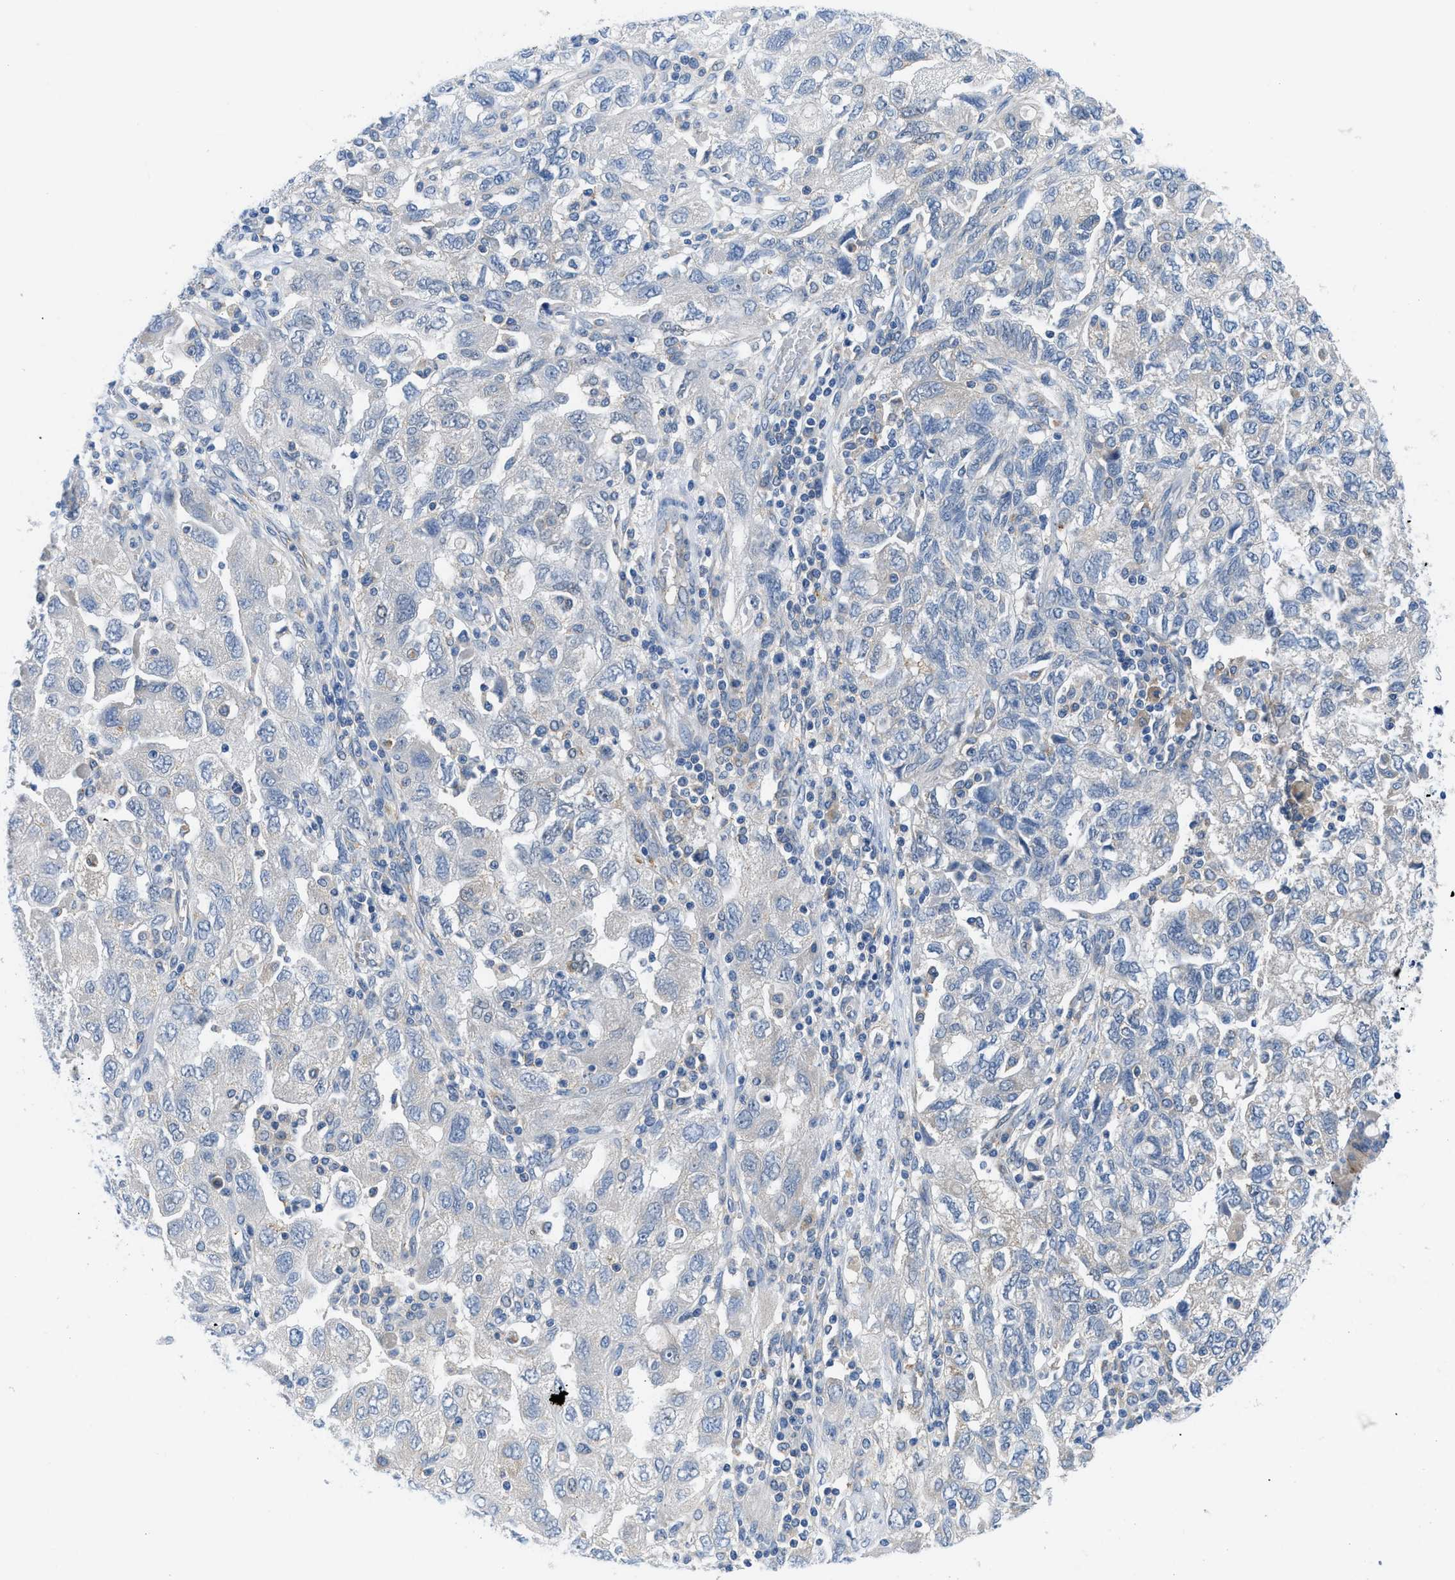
{"staining": {"intensity": "negative", "quantity": "none", "location": "none"}, "tissue": "ovarian cancer", "cell_type": "Tumor cells", "image_type": "cancer", "snomed": [{"axis": "morphology", "description": "Carcinoma, NOS"}, {"axis": "morphology", "description": "Cystadenocarcinoma, serous, NOS"}, {"axis": "topography", "description": "Ovary"}], "caption": "Immunohistochemistry (IHC) of ovarian cancer displays no positivity in tumor cells.", "gene": "BNC2", "patient": {"sex": "female", "age": 69}}